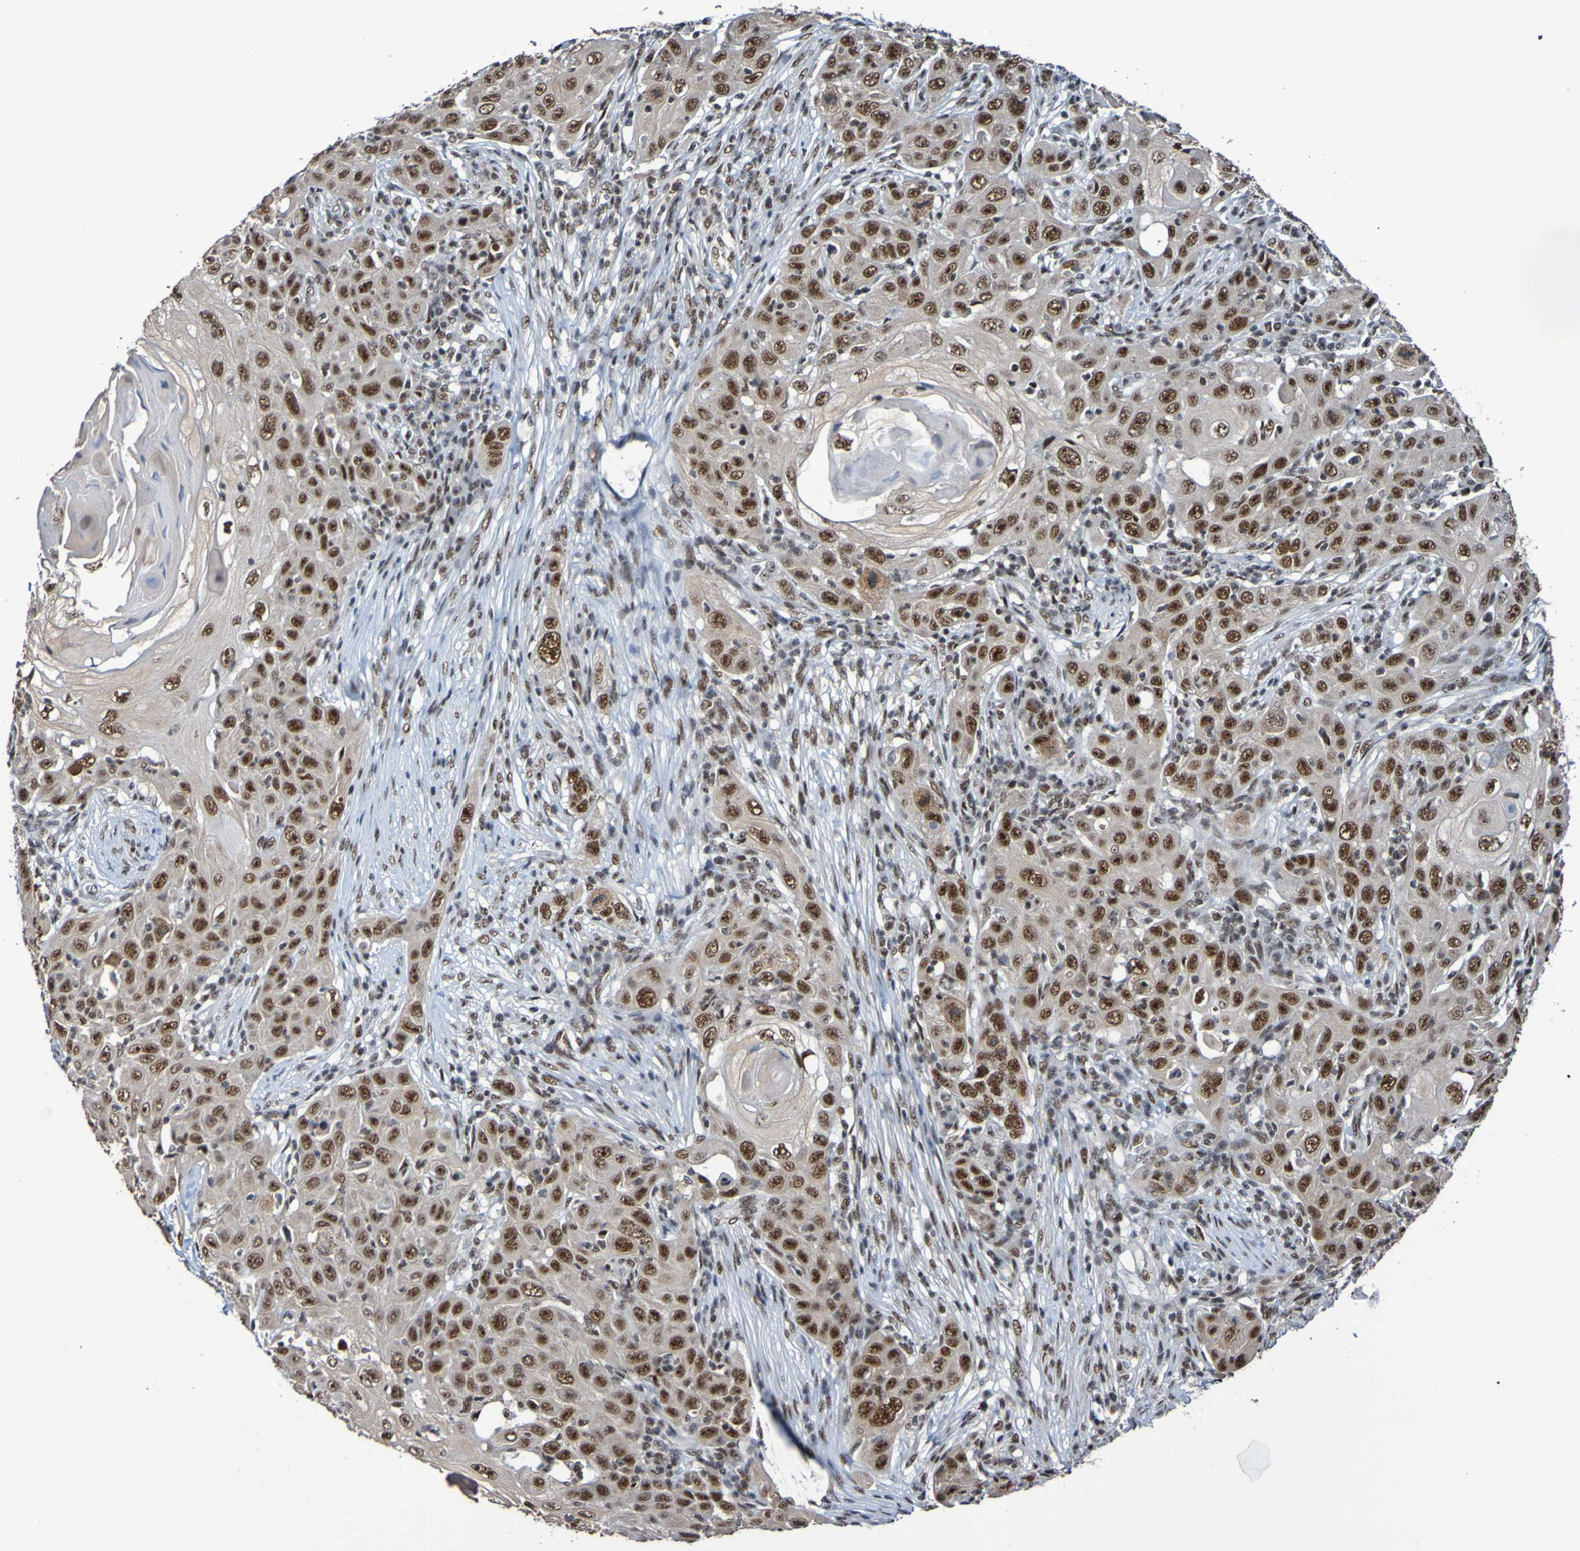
{"staining": {"intensity": "strong", "quantity": ">75%", "location": "nuclear"}, "tissue": "skin cancer", "cell_type": "Tumor cells", "image_type": "cancer", "snomed": [{"axis": "morphology", "description": "Squamous cell carcinoma, NOS"}, {"axis": "topography", "description": "Skin"}], "caption": "Human skin squamous cell carcinoma stained with a protein marker shows strong staining in tumor cells.", "gene": "CDC5L", "patient": {"sex": "female", "age": 88}}